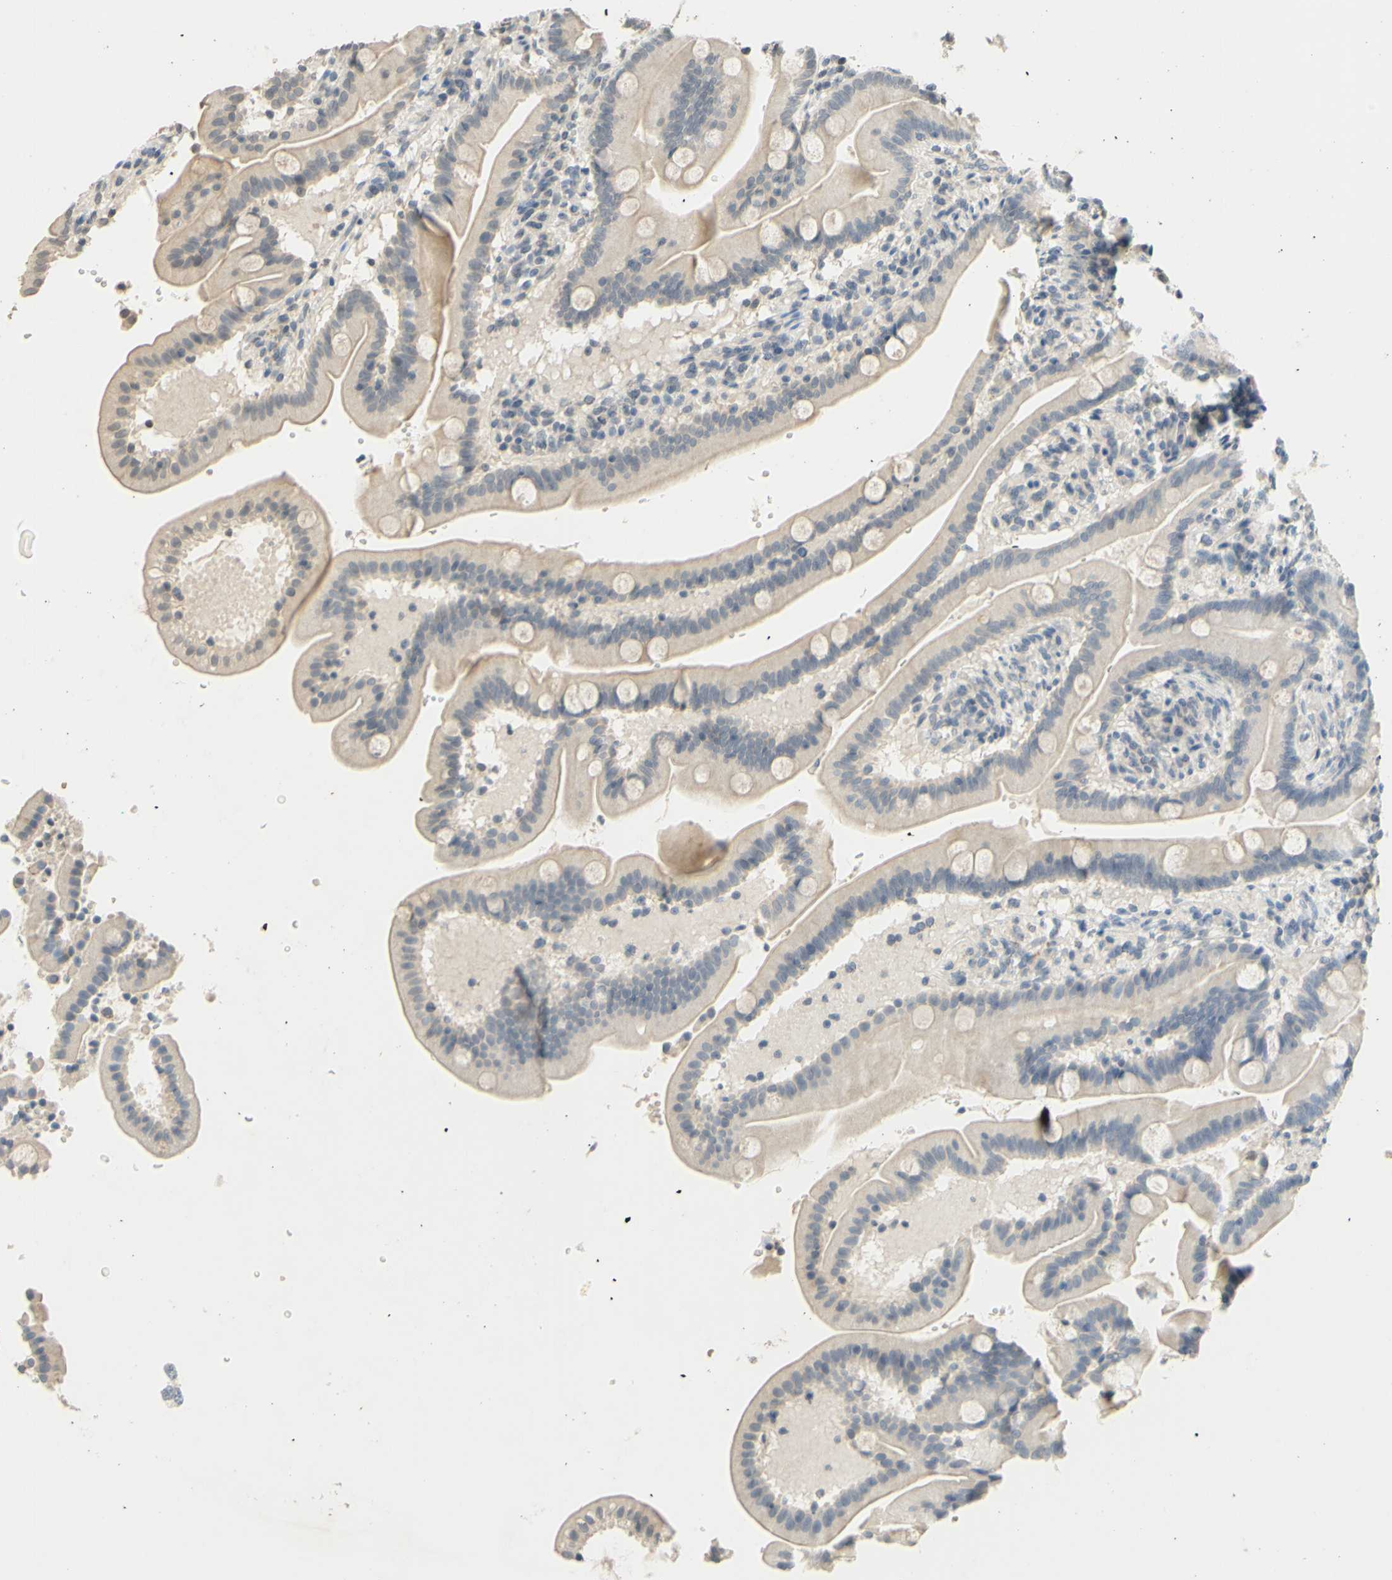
{"staining": {"intensity": "weak", "quantity": ">75%", "location": "cytoplasmic/membranous"}, "tissue": "duodenum", "cell_type": "Glandular cells", "image_type": "normal", "snomed": [{"axis": "morphology", "description": "Normal tissue, NOS"}, {"axis": "topography", "description": "Duodenum"}], "caption": "Weak cytoplasmic/membranous protein positivity is present in approximately >75% of glandular cells in duodenum. Using DAB (3,3'-diaminobenzidine) (brown) and hematoxylin (blue) stains, captured at high magnification using brightfield microscopy.", "gene": "MAG", "patient": {"sex": "male", "age": 54}}